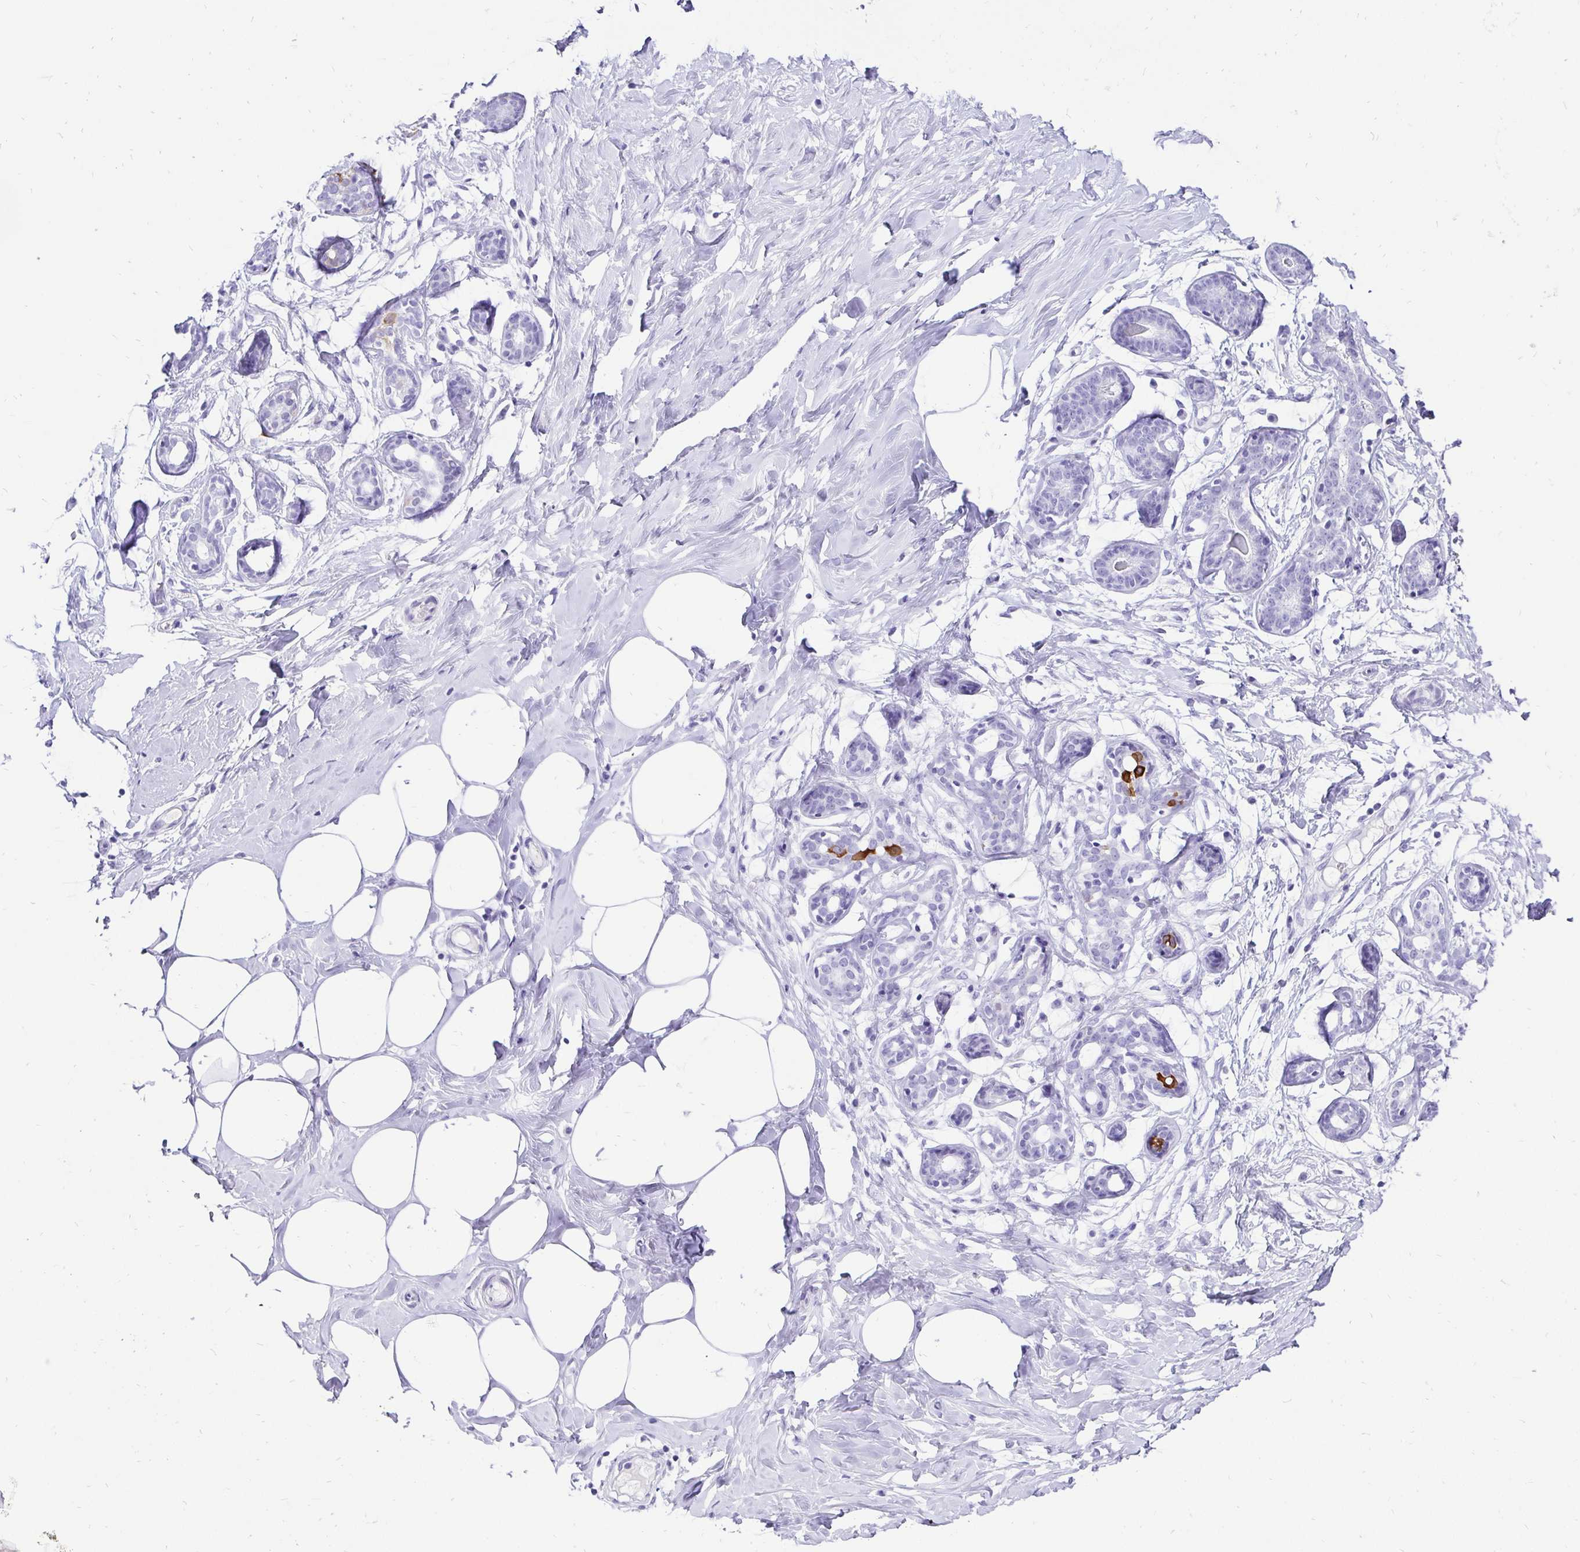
{"staining": {"intensity": "negative", "quantity": "none", "location": "none"}, "tissue": "breast", "cell_type": "Adipocytes", "image_type": "normal", "snomed": [{"axis": "morphology", "description": "Normal tissue, NOS"}, {"axis": "topography", "description": "Breast"}], "caption": "This image is of unremarkable breast stained with immunohistochemistry to label a protein in brown with the nuclei are counter-stained blue. There is no expression in adipocytes.", "gene": "KRT13", "patient": {"sex": "female", "age": 27}}